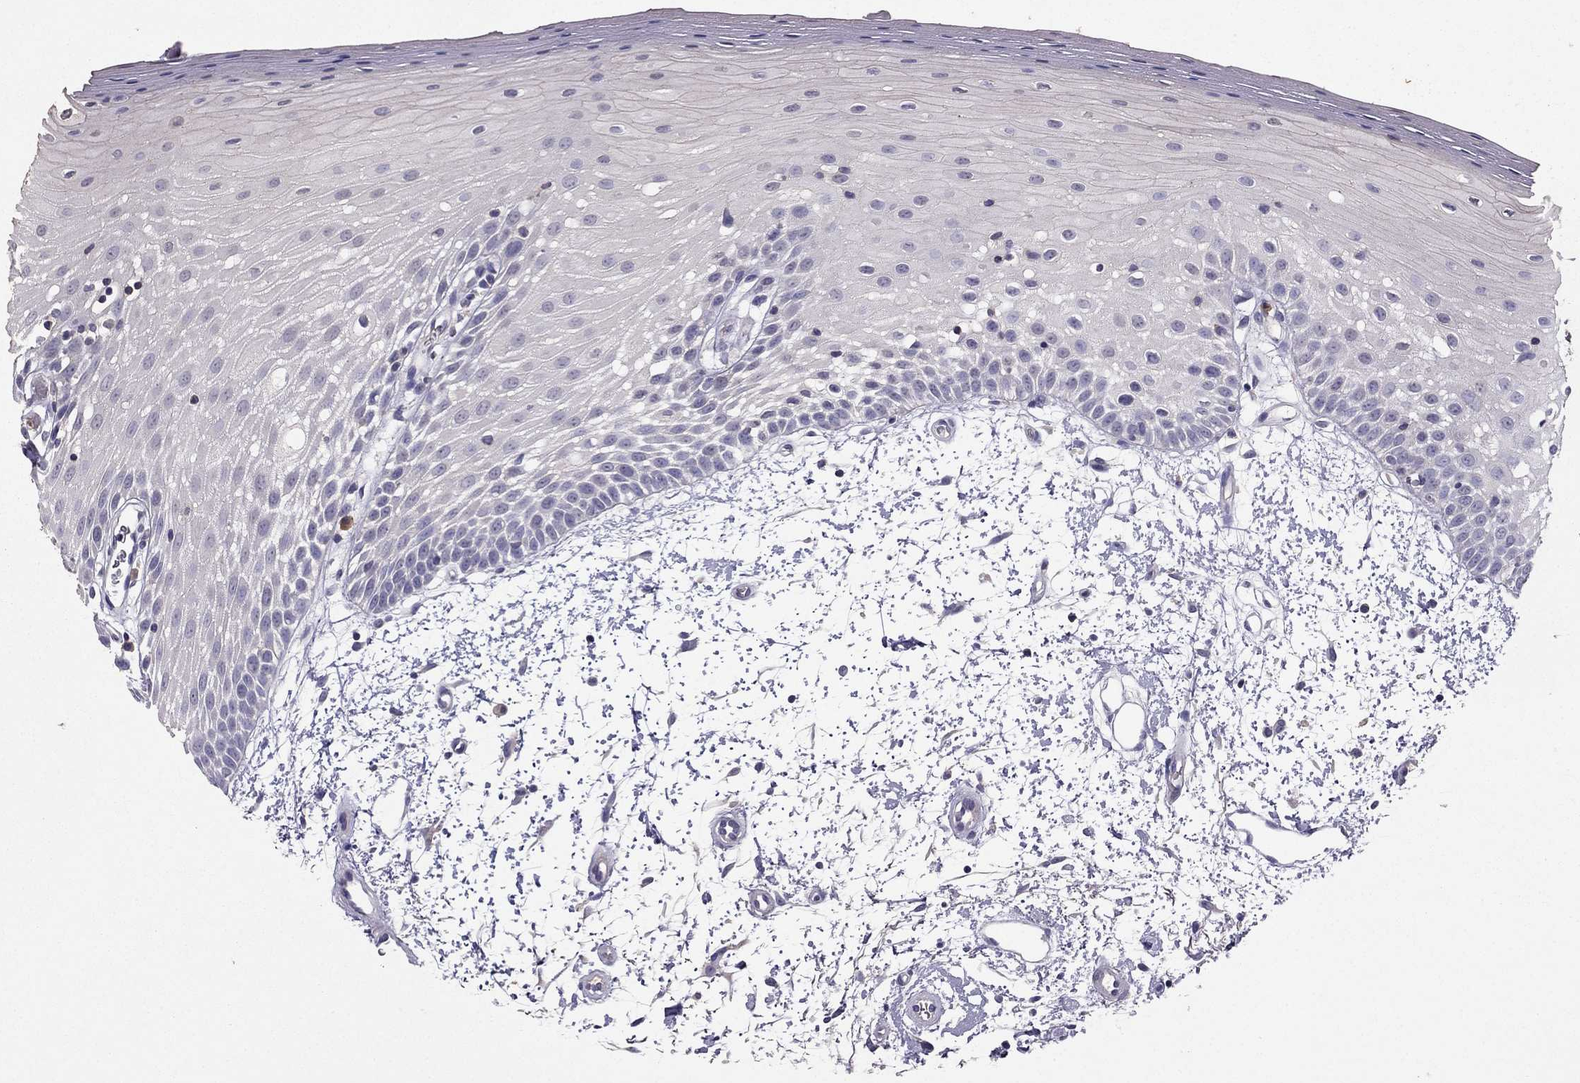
{"staining": {"intensity": "negative", "quantity": "none", "location": "none"}, "tissue": "oral mucosa", "cell_type": "Squamous epithelial cells", "image_type": "normal", "snomed": [{"axis": "morphology", "description": "Normal tissue, NOS"}, {"axis": "morphology", "description": "Squamous cell carcinoma, NOS"}, {"axis": "topography", "description": "Oral tissue"}, {"axis": "topography", "description": "Head-Neck"}], "caption": "This is an IHC histopathology image of benign human oral mucosa. There is no expression in squamous epithelial cells.", "gene": "RFLNB", "patient": {"sex": "female", "age": 75}}